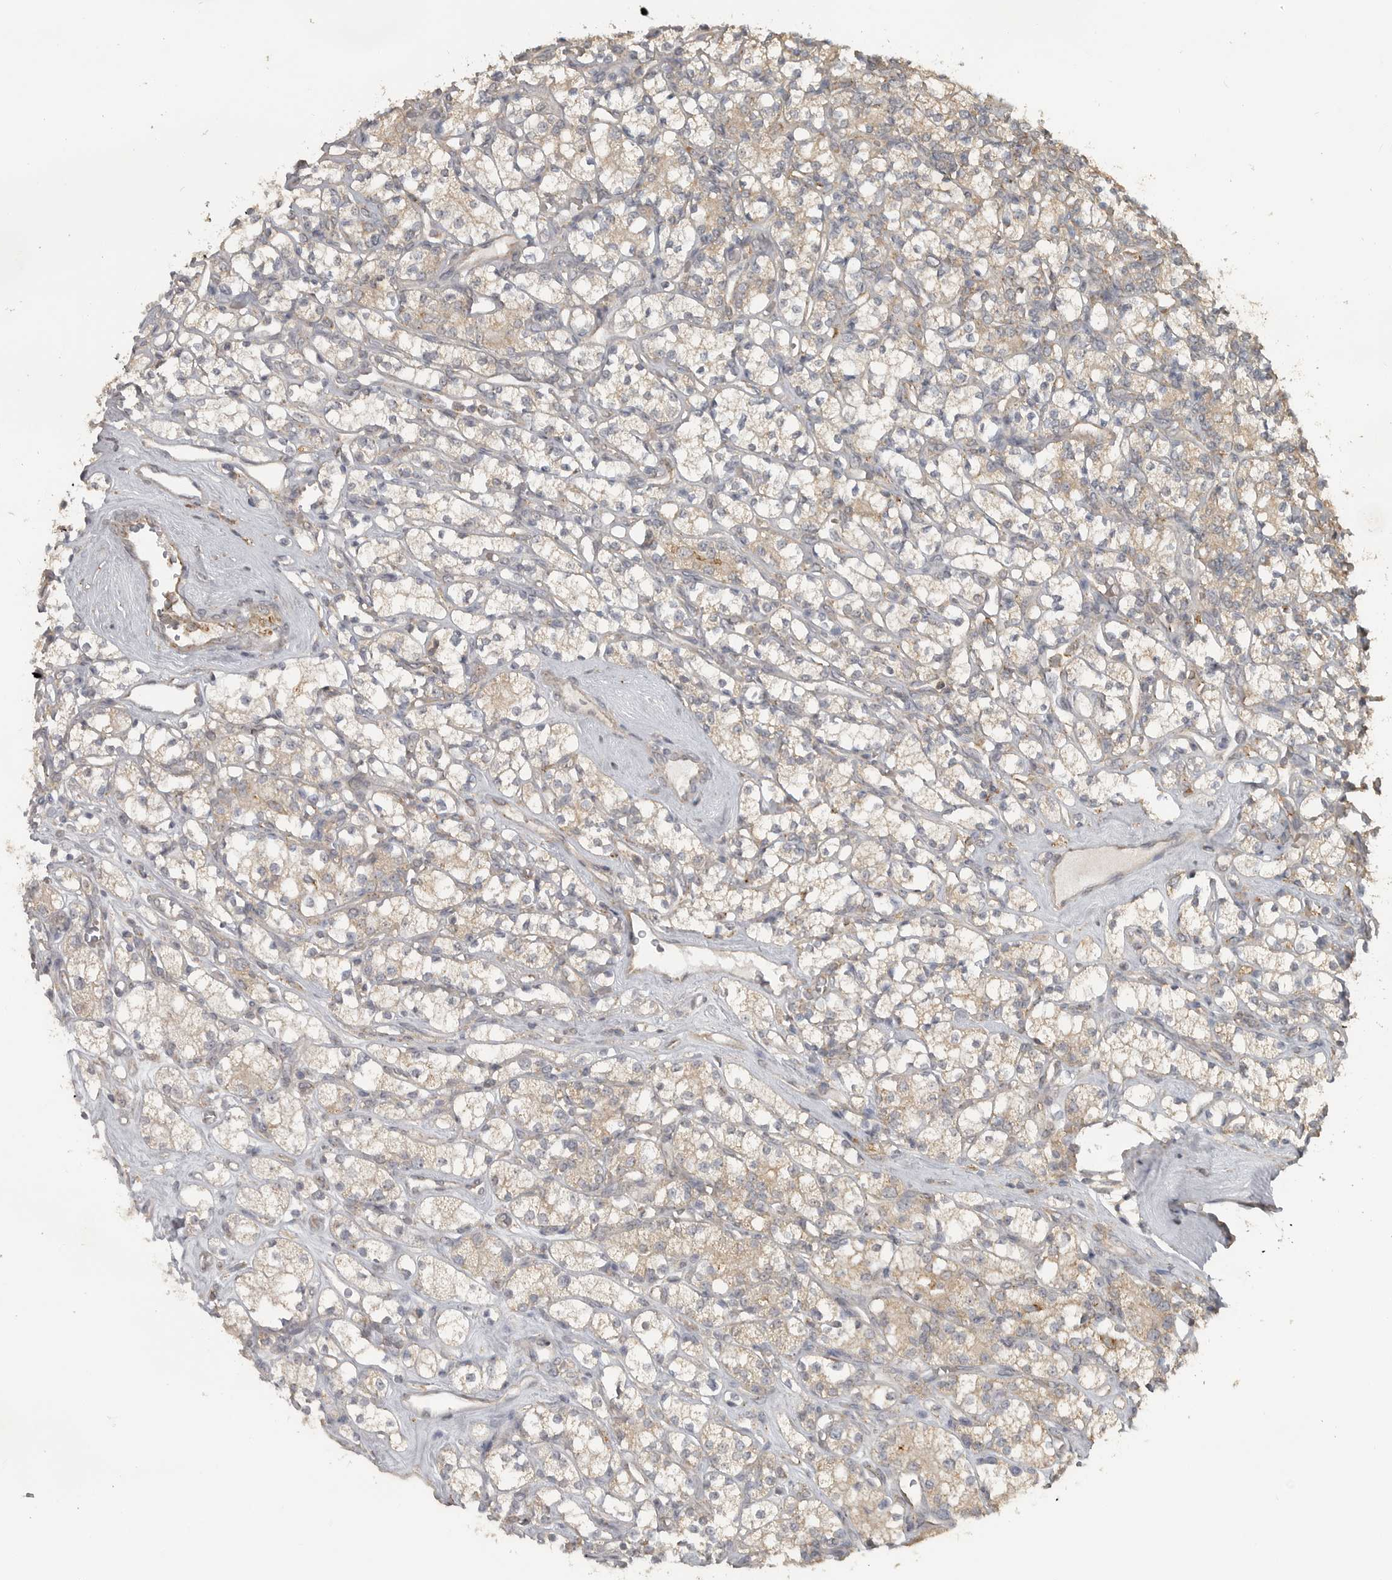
{"staining": {"intensity": "weak", "quantity": "<25%", "location": "cytoplasmic/membranous"}, "tissue": "renal cancer", "cell_type": "Tumor cells", "image_type": "cancer", "snomed": [{"axis": "morphology", "description": "Adenocarcinoma, NOS"}, {"axis": "topography", "description": "Kidney"}], "caption": "A photomicrograph of human renal cancer is negative for staining in tumor cells.", "gene": "LLGL1", "patient": {"sex": "male", "age": 77}}